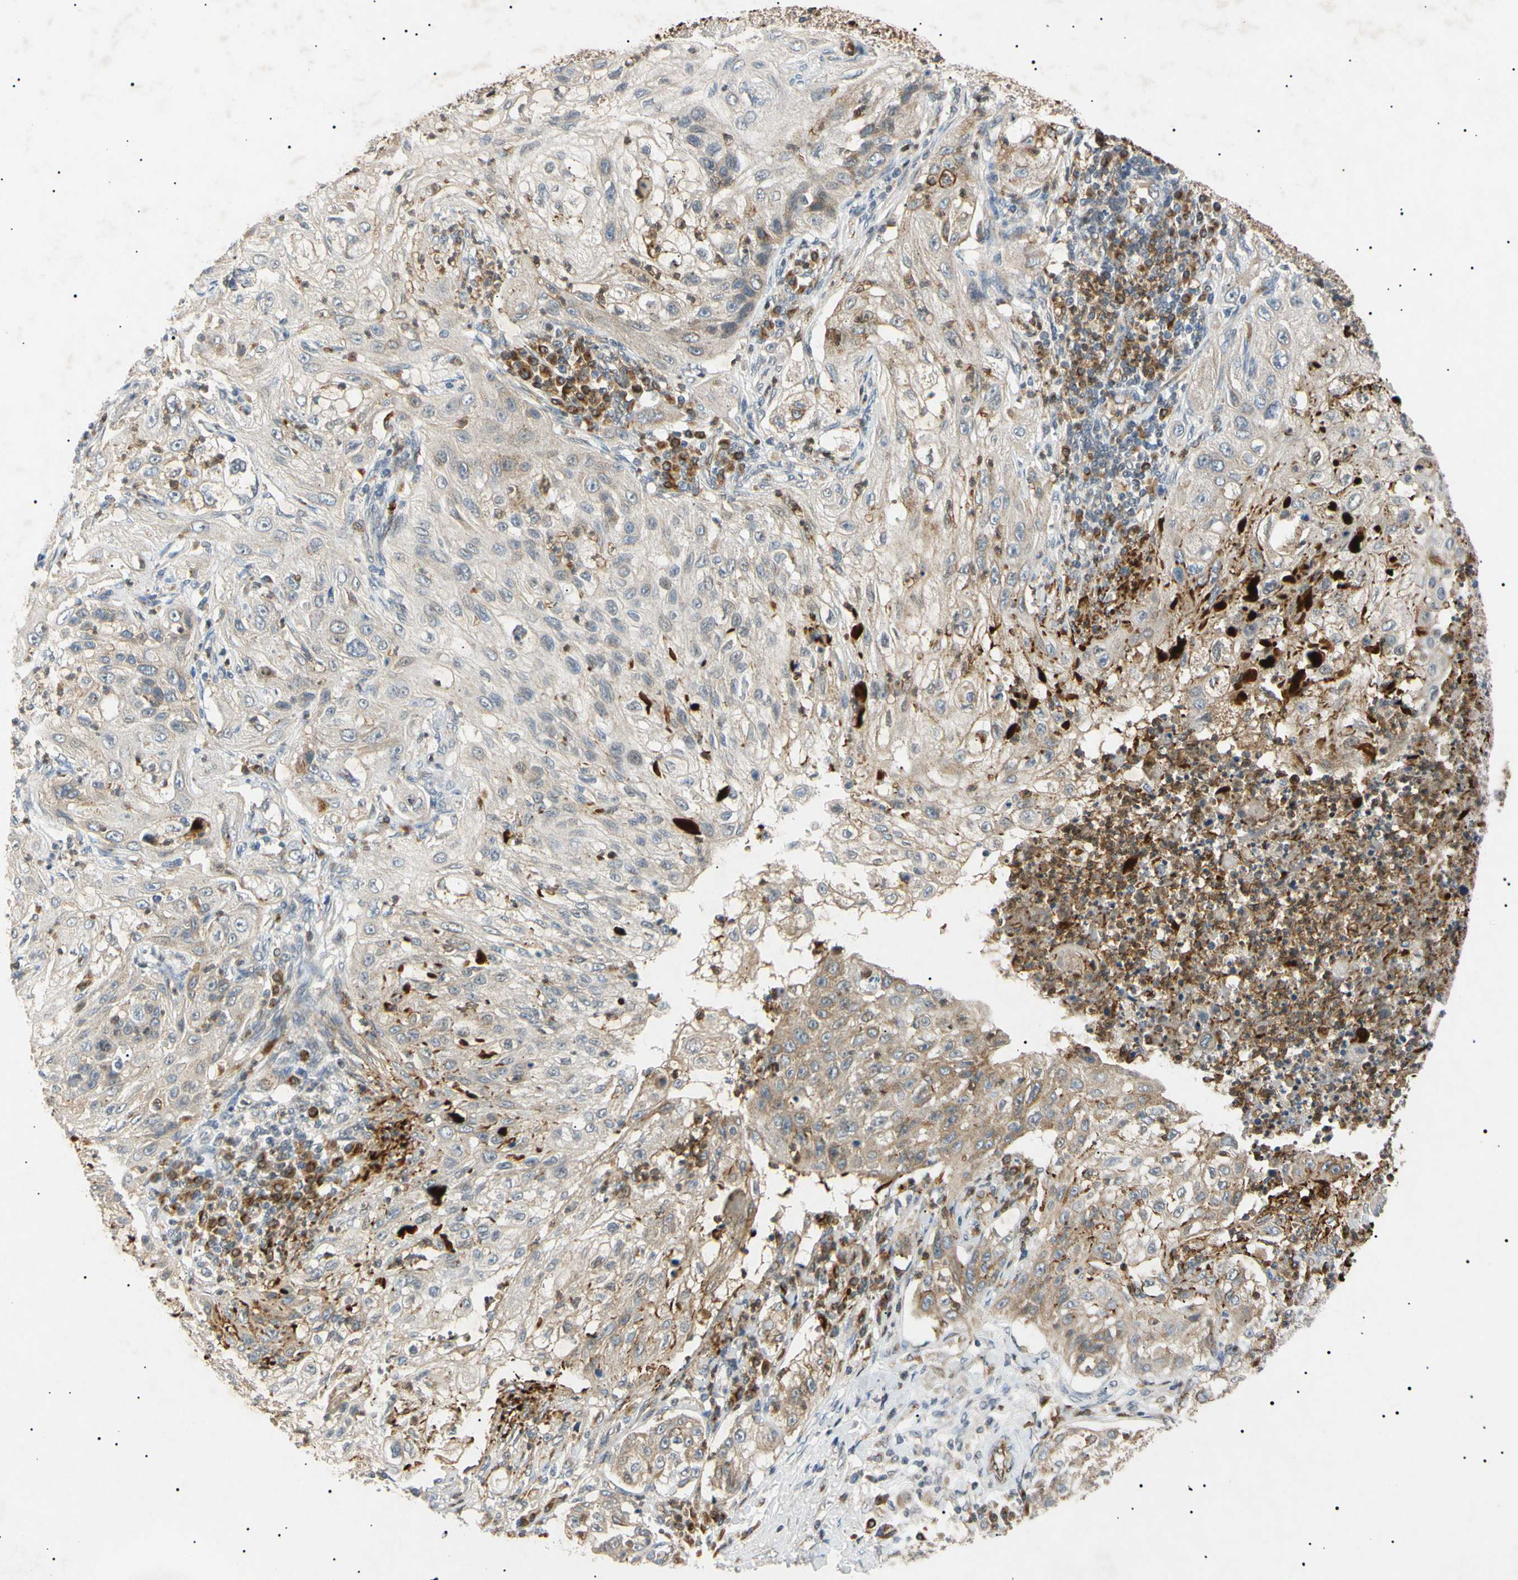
{"staining": {"intensity": "weak", "quantity": "<25%", "location": "cytoplasmic/membranous"}, "tissue": "lung cancer", "cell_type": "Tumor cells", "image_type": "cancer", "snomed": [{"axis": "morphology", "description": "Inflammation, NOS"}, {"axis": "morphology", "description": "Squamous cell carcinoma, NOS"}, {"axis": "topography", "description": "Lymph node"}, {"axis": "topography", "description": "Soft tissue"}, {"axis": "topography", "description": "Lung"}], "caption": "Immunohistochemical staining of lung cancer (squamous cell carcinoma) exhibits no significant expression in tumor cells.", "gene": "TUBB4A", "patient": {"sex": "male", "age": 66}}